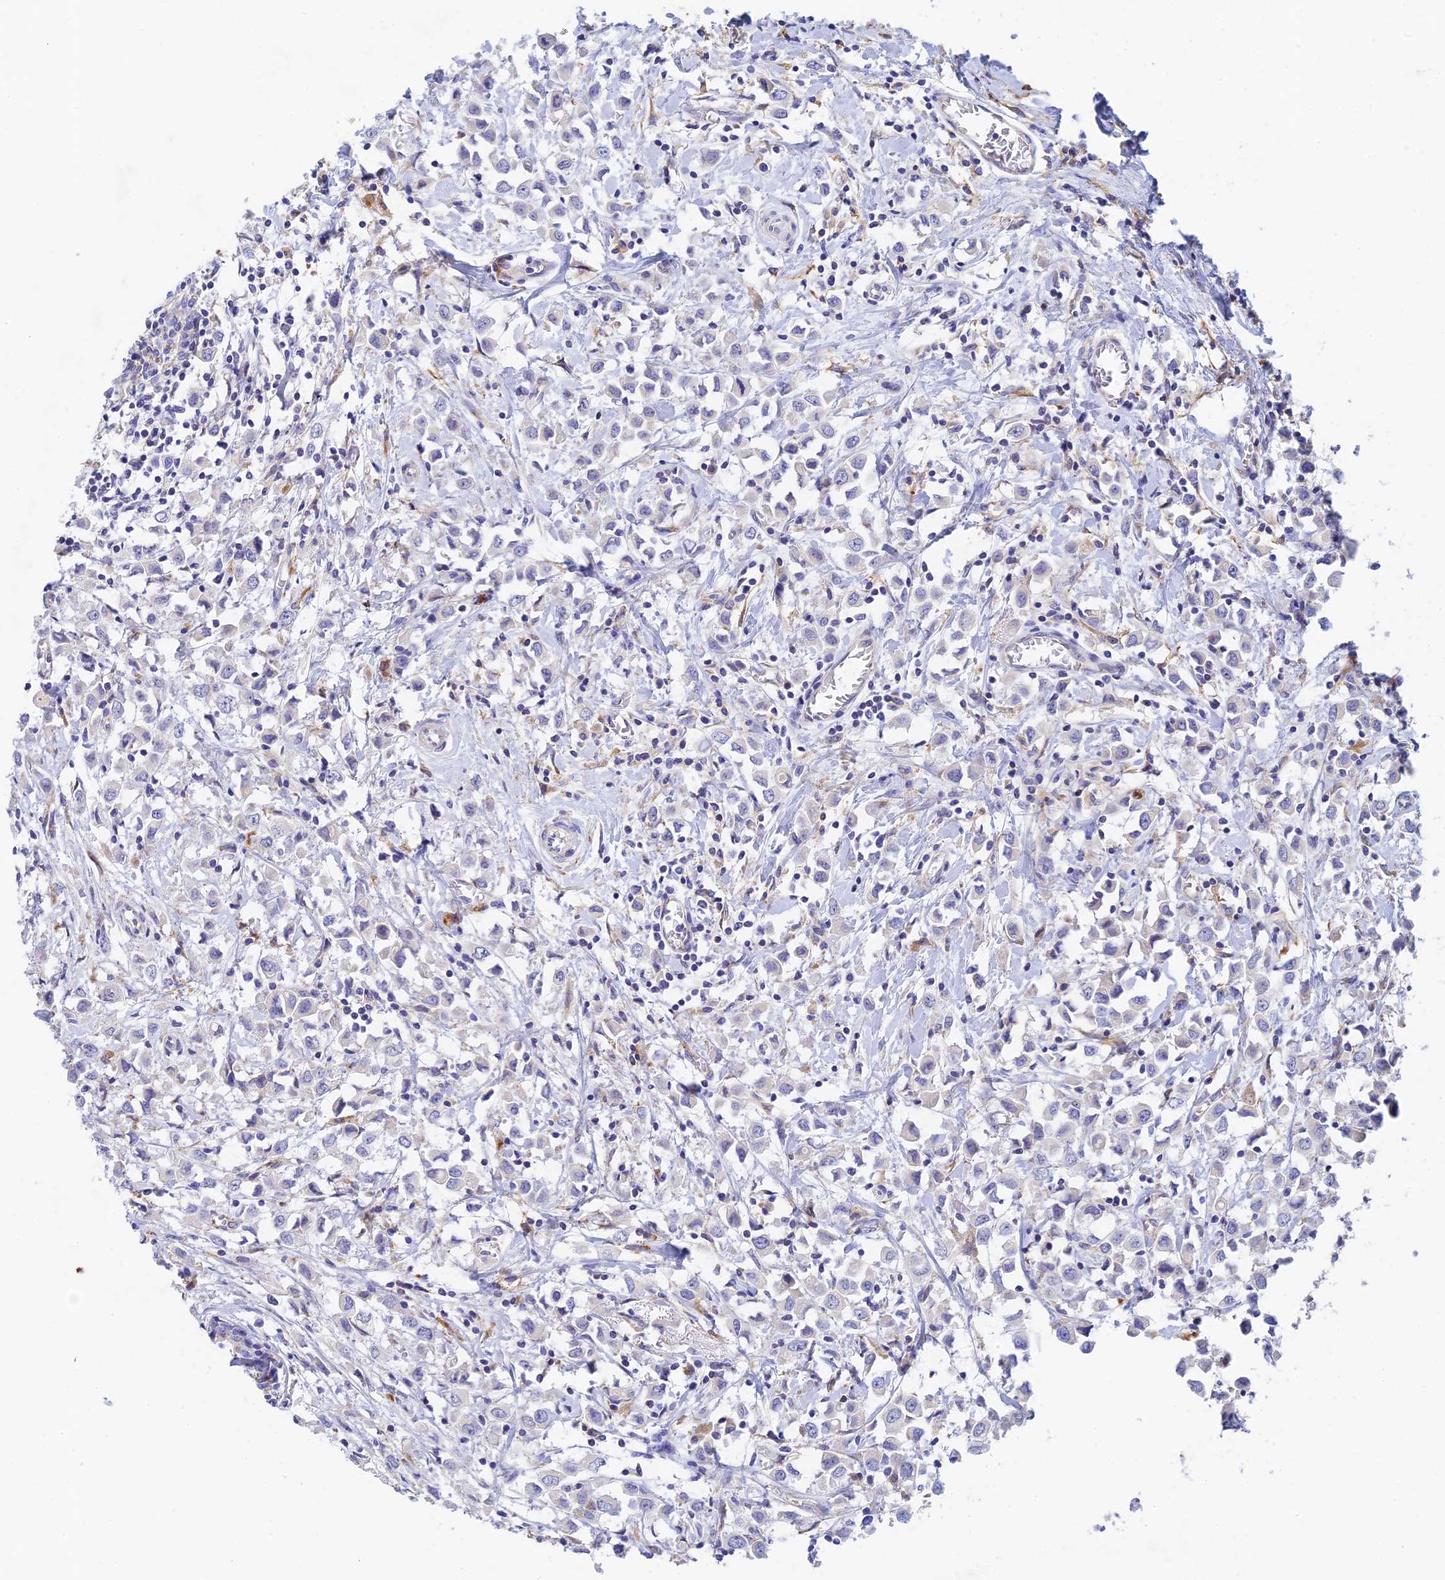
{"staining": {"intensity": "negative", "quantity": "none", "location": "none"}, "tissue": "breast cancer", "cell_type": "Tumor cells", "image_type": "cancer", "snomed": [{"axis": "morphology", "description": "Duct carcinoma"}, {"axis": "topography", "description": "Breast"}], "caption": "The immunohistochemistry micrograph has no significant positivity in tumor cells of breast invasive ductal carcinoma tissue.", "gene": "RPGRIP1L", "patient": {"sex": "female", "age": 61}}